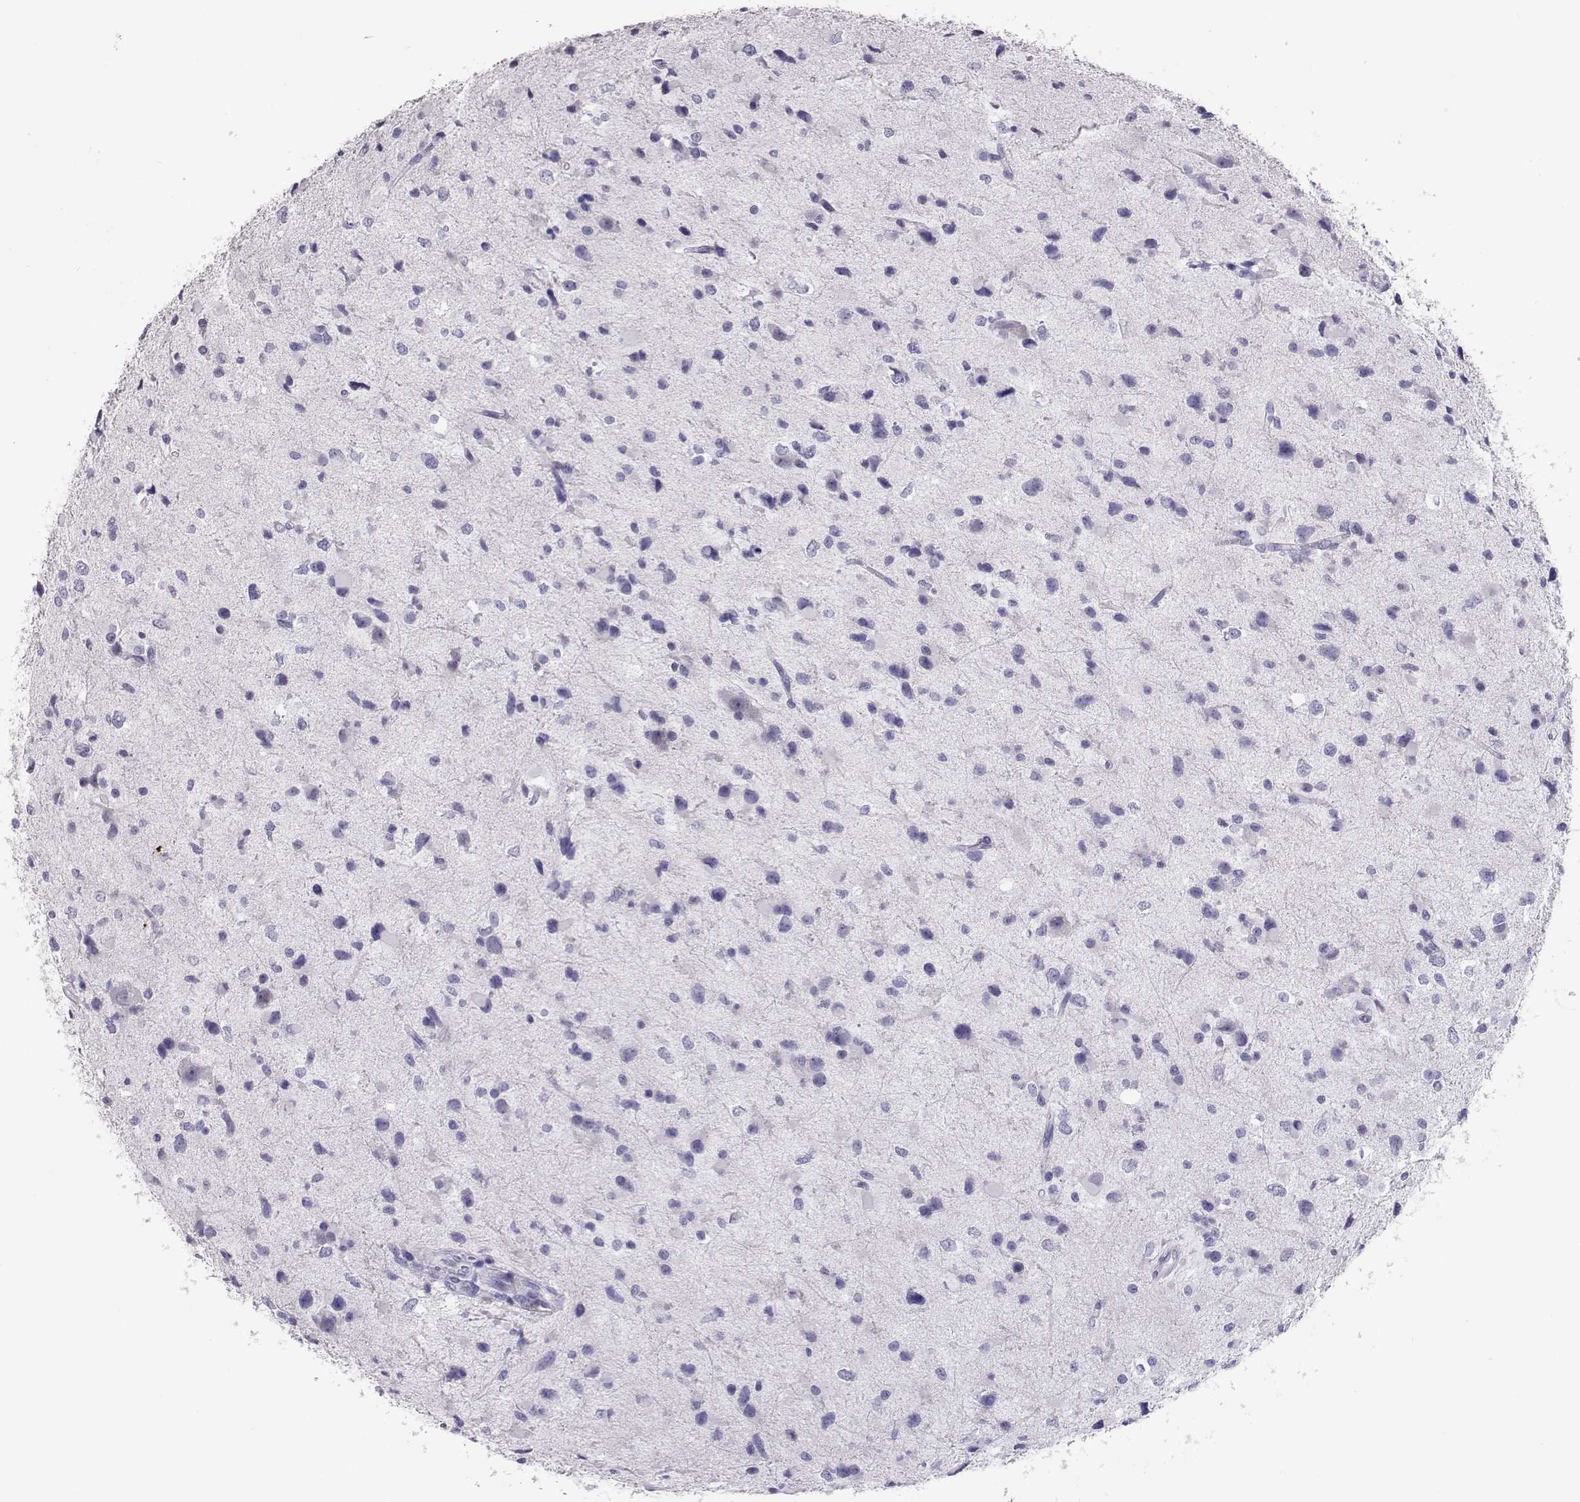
{"staining": {"intensity": "negative", "quantity": "none", "location": "none"}, "tissue": "glioma", "cell_type": "Tumor cells", "image_type": "cancer", "snomed": [{"axis": "morphology", "description": "Glioma, malignant, Low grade"}, {"axis": "topography", "description": "Brain"}], "caption": "Immunohistochemical staining of human malignant glioma (low-grade) shows no significant expression in tumor cells.", "gene": "PMCH", "patient": {"sex": "female", "age": 32}}